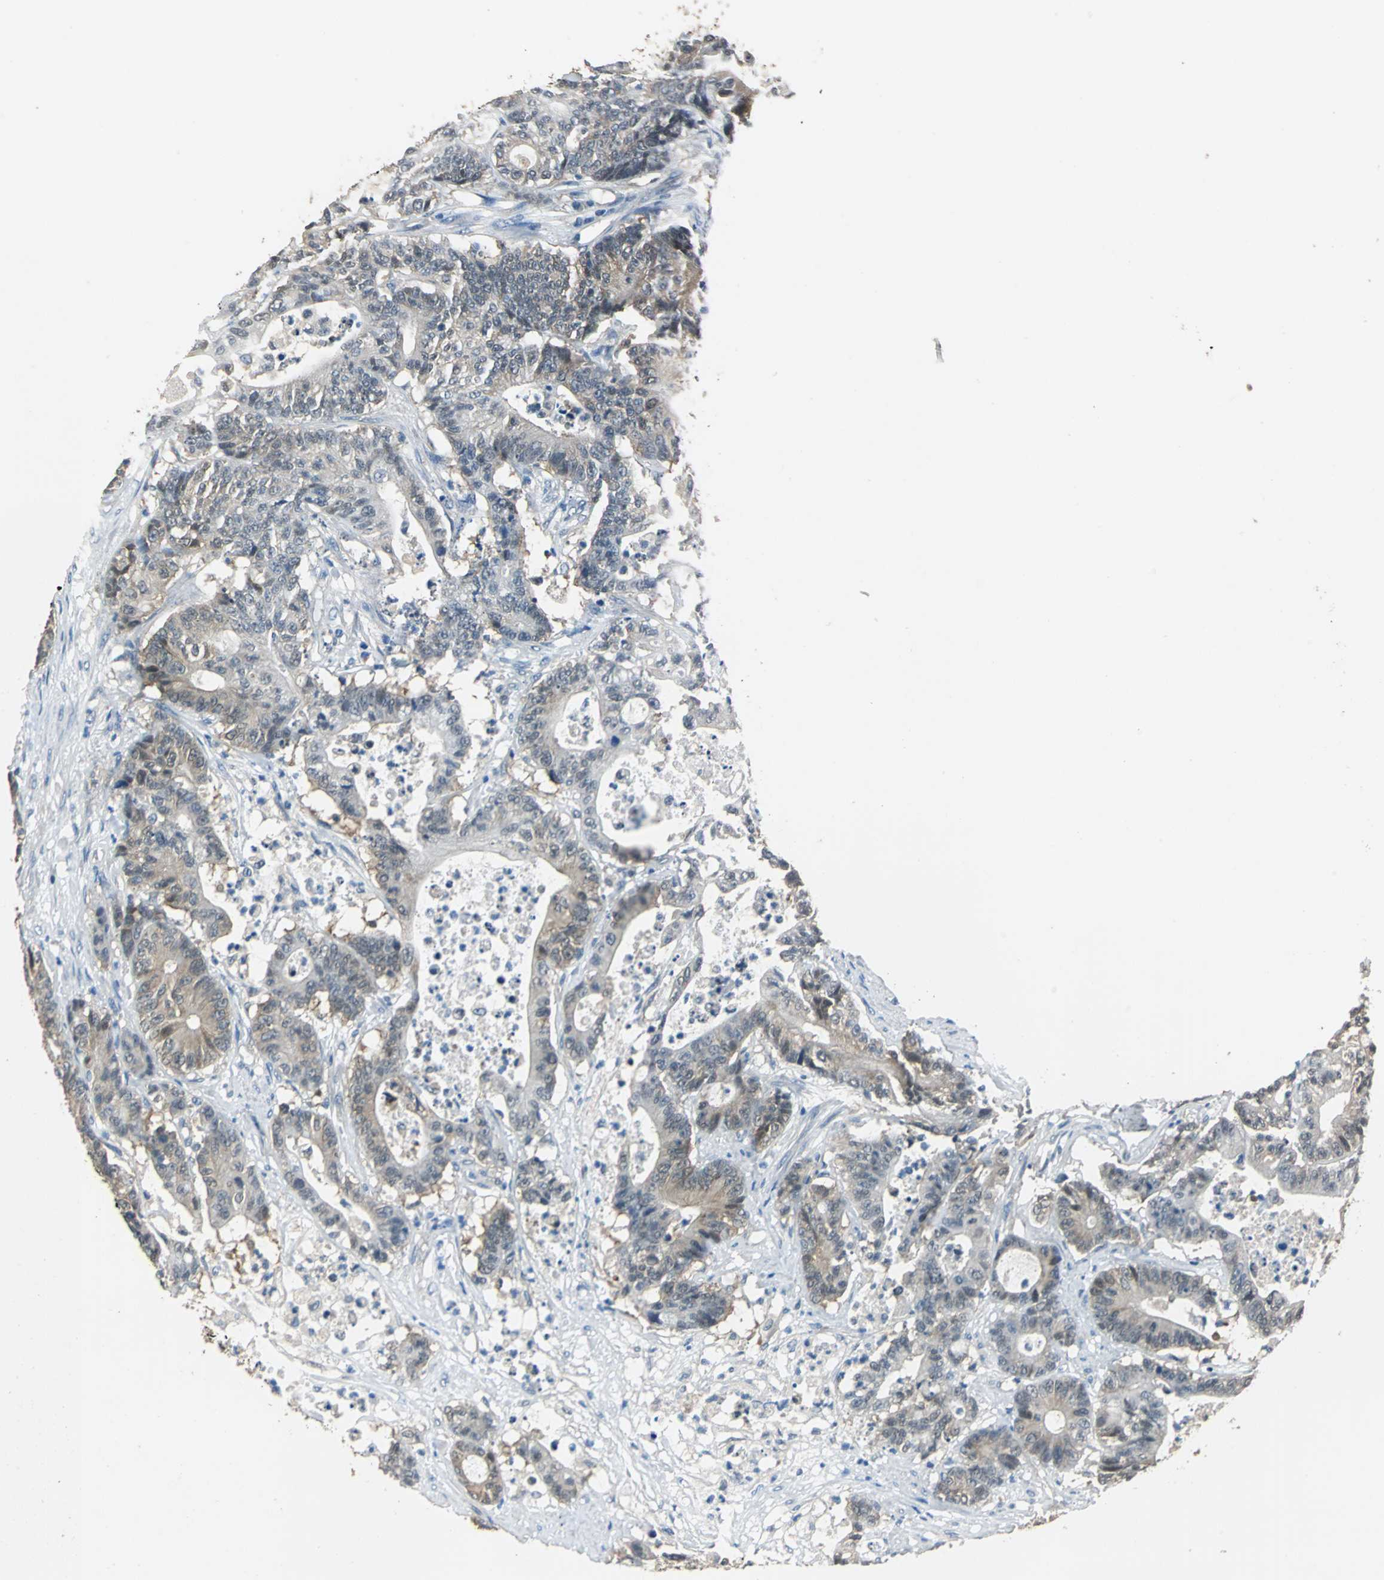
{"staining": {"intensity": "moderate", "quantity": "25%-75%", "location": "cytoplasmic/membranous"}, "tissue": "colorectal cancer", "cell_type": "Tumor cells", "image_type": "cancer", "snomed": [{"axis": "morphology", "description": "Adenocarcinoma, NOS"}, {"axis": "topography", "description": "Colon"}], "caption": "Immunohistochemical staining of colorectal adenocarcinoma reveals moderate cytoplasmic/membranous protein staining in approximately 25%-75% of tumor cells.", "gene": "FKBP4", "patient": {"sex": "female", "age": 84}}